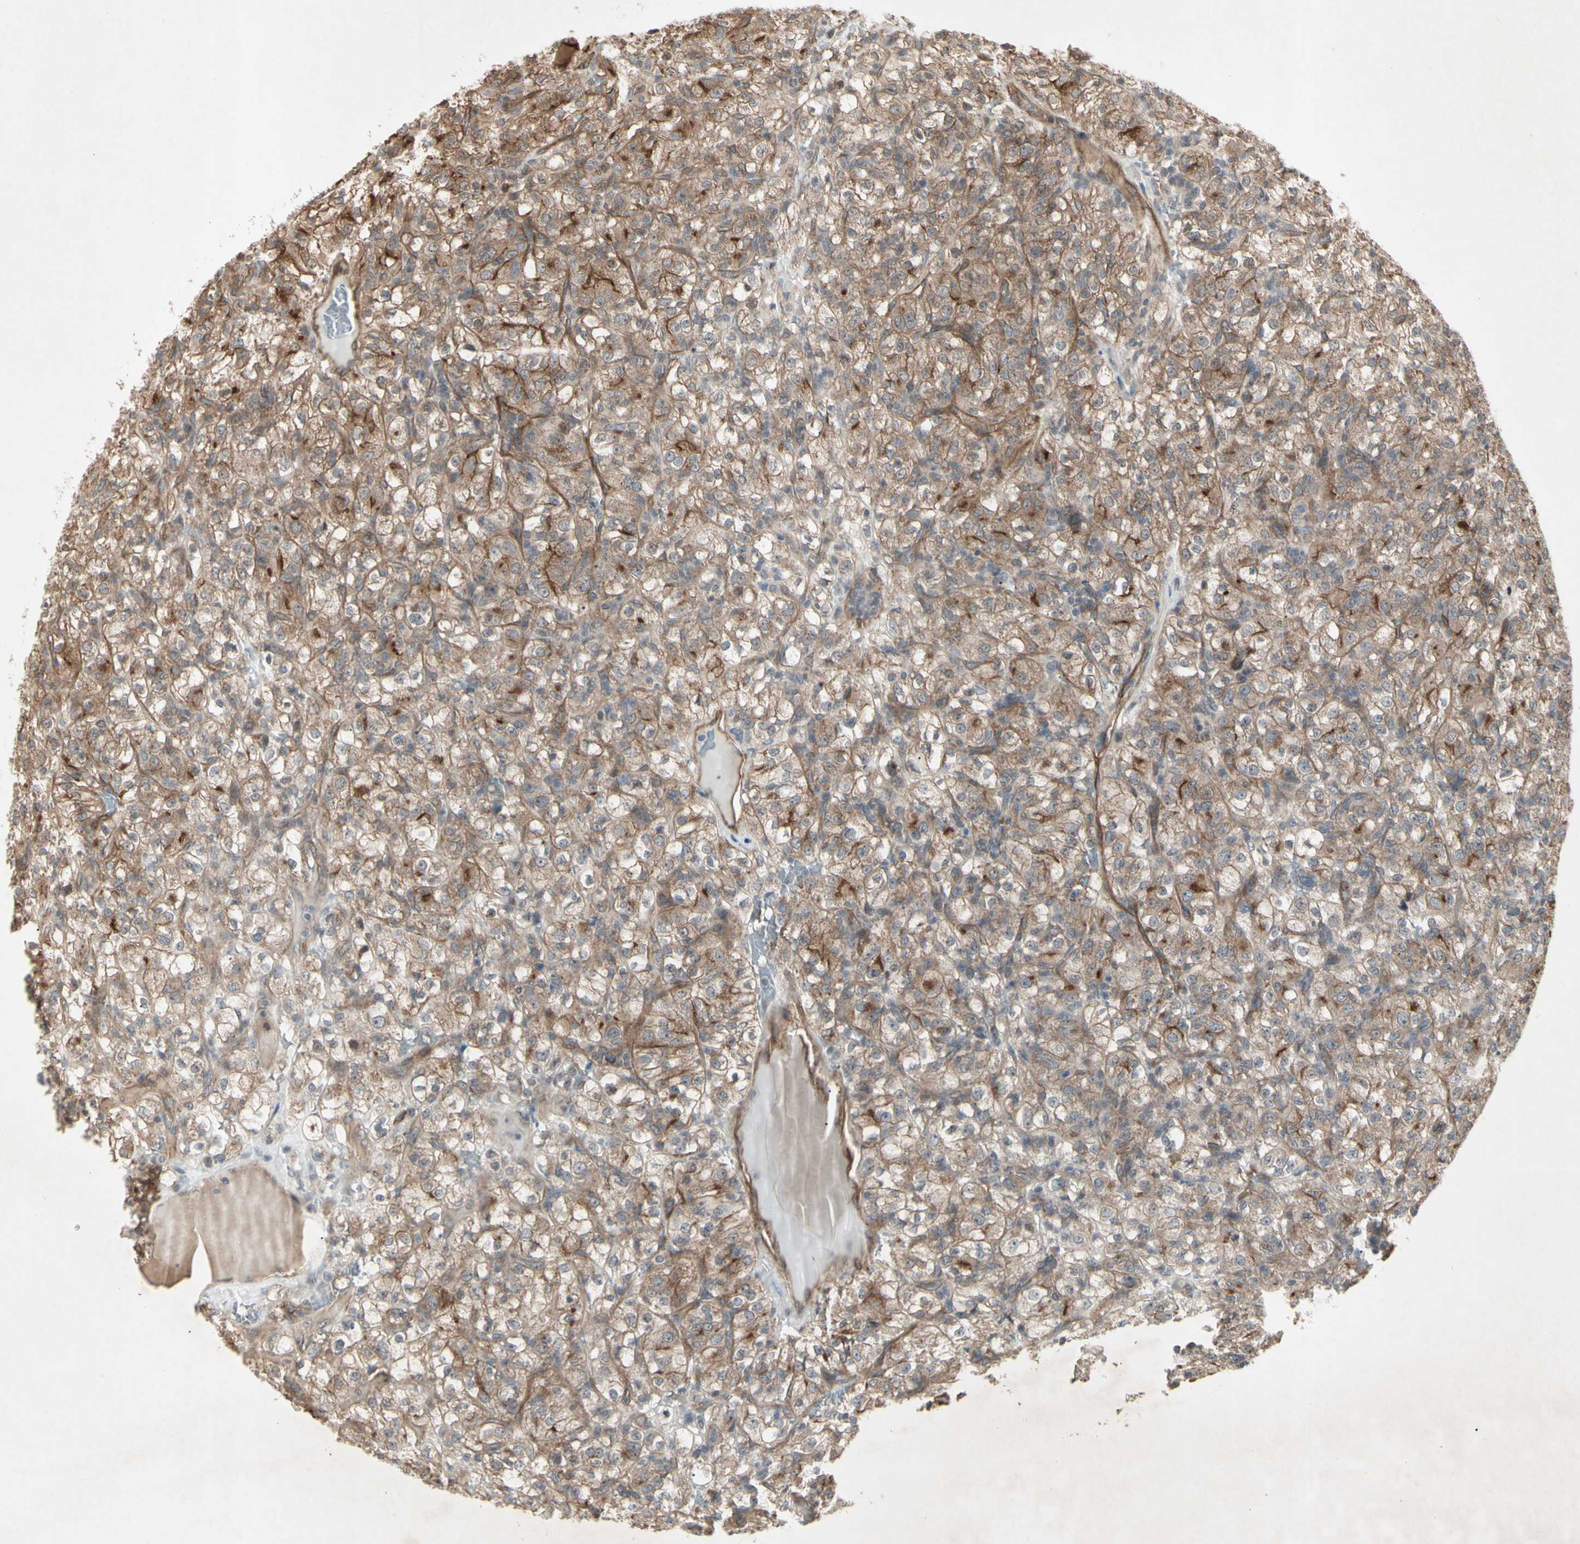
{"staining": {"intensity": "moderate", "quantity": "25%-75%", "location": "cytoplasmic/membranous"}, "tissue": "renal cancer", "cell_type": "Tumor cells", "image_type": "cancer", "snomed": [{"axis": "morphology", "description": "Normal tissue, NOS"}, {"axis": "morphology", "description": "Adenocarcinoma, NOS"}, {"axis": "topography", "description": "Kidney"}], "caption": "This image reveals immunohistochemistry staining of renal cancer, with medium moderate cytoplasmic/membranous staining in approximately 25%-75% of tumor cells.", "gene": "JAG1", "patient": {"sex": "female", "age": 72}}